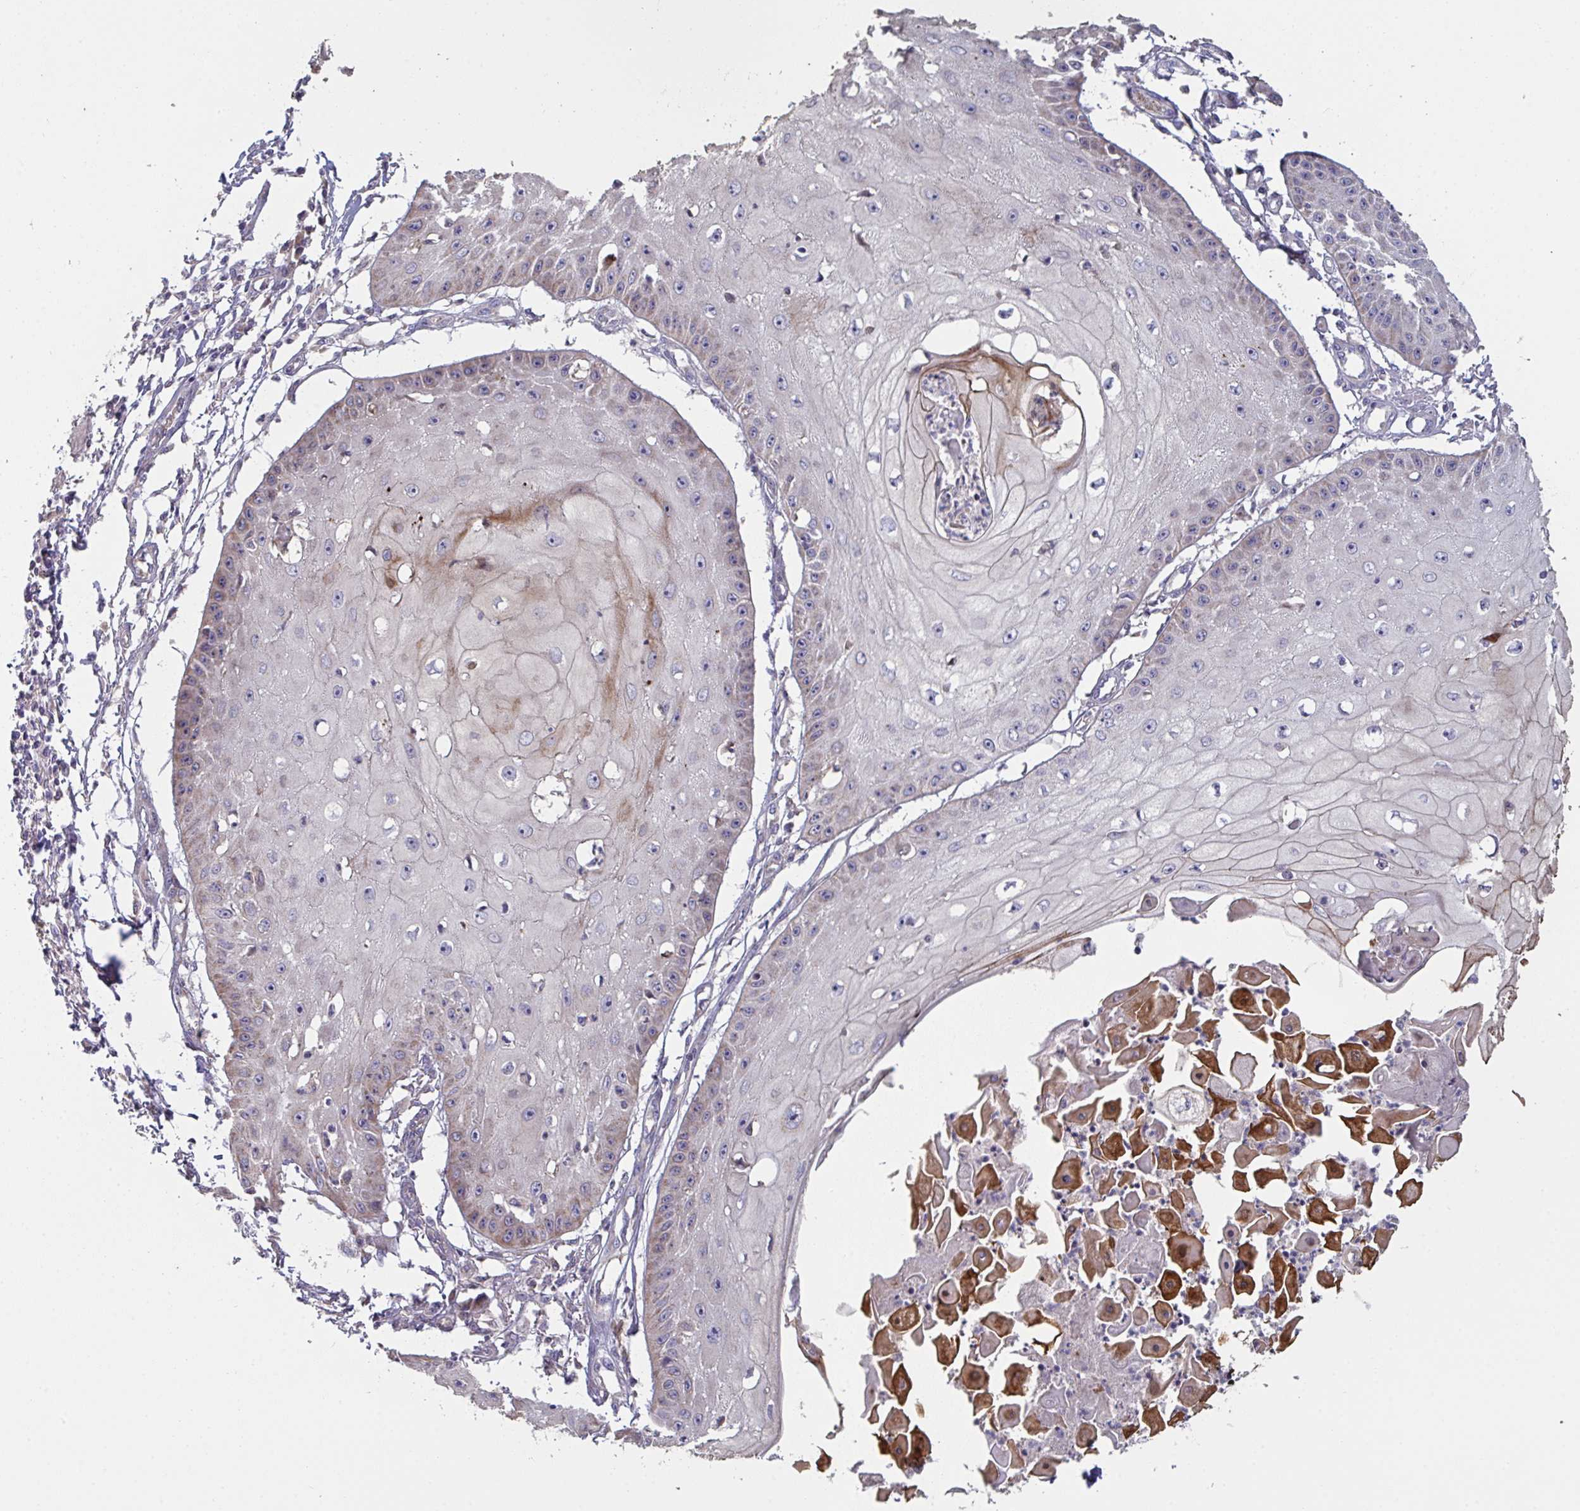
{"staining": {"intensity": "weak", "quantity": "<25%", "location": "cytoplasmic/membranous"}, "tissue": "skin cancer", "cell_type": "Tumor cells", "image_type": "cancer", "snomed": [{"axis": "morphology", "description": "Squamous cell carcinoma, NOS"}, {"axis": "topography", "description": "Skin"}], "caption": "Immunohistochemistry (IHC) image of neoplastic tissue: skin cancer stained with DAB (3,3'-diaminobenzidine) displays no significant protein positivity in tumor cells. Brightfield microscopy of immunohistochemistry (IHC) stained with DAB (3,3'-diaminobenzidine) (brown) and hematoxylin (blue), captured at high magnification.", "gene": "MRPS2", "patient": {"sex": "male", "age": 70}}